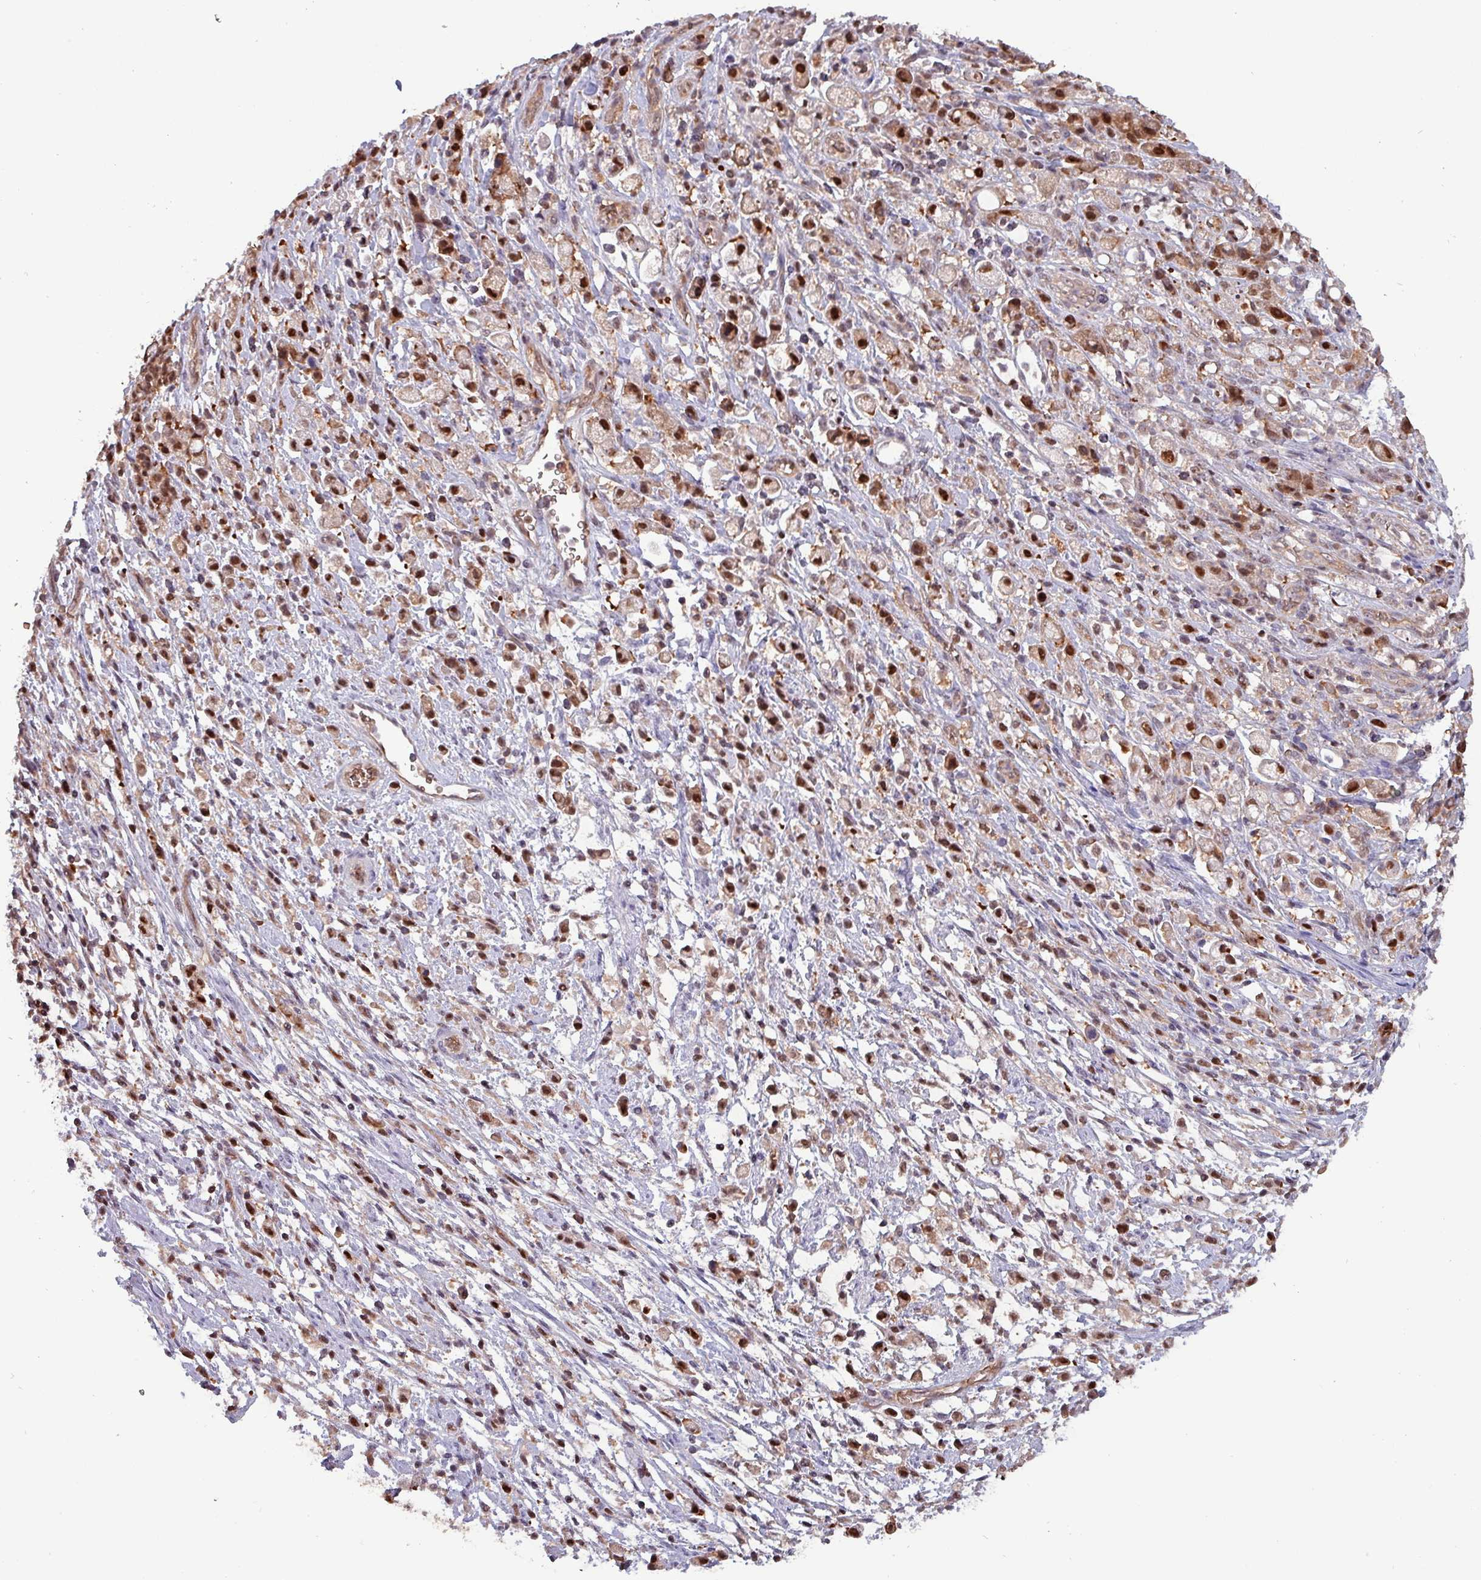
{"staining": {"intensity": "moderate", "quantity": ">75%", "location": "cytoplasmic/membranous,nuclear"}, "tissue": "stomach cancer", "cell_type": "Tumor cells", "image_type": "cancer", "snomed": [{"axis": "morphology", "description": "Adenocarcinoma, NOS"}, {"axis": "topography", "description": "Stomach"}], "caption": "A brown stain shows moderate cytoplasmic/membranous and nuclear positivity of a protein in stomach adenocarcinoma tumor cells.", "gene": "PSMB8", "patient": {"sex": "female", "age": 60}}